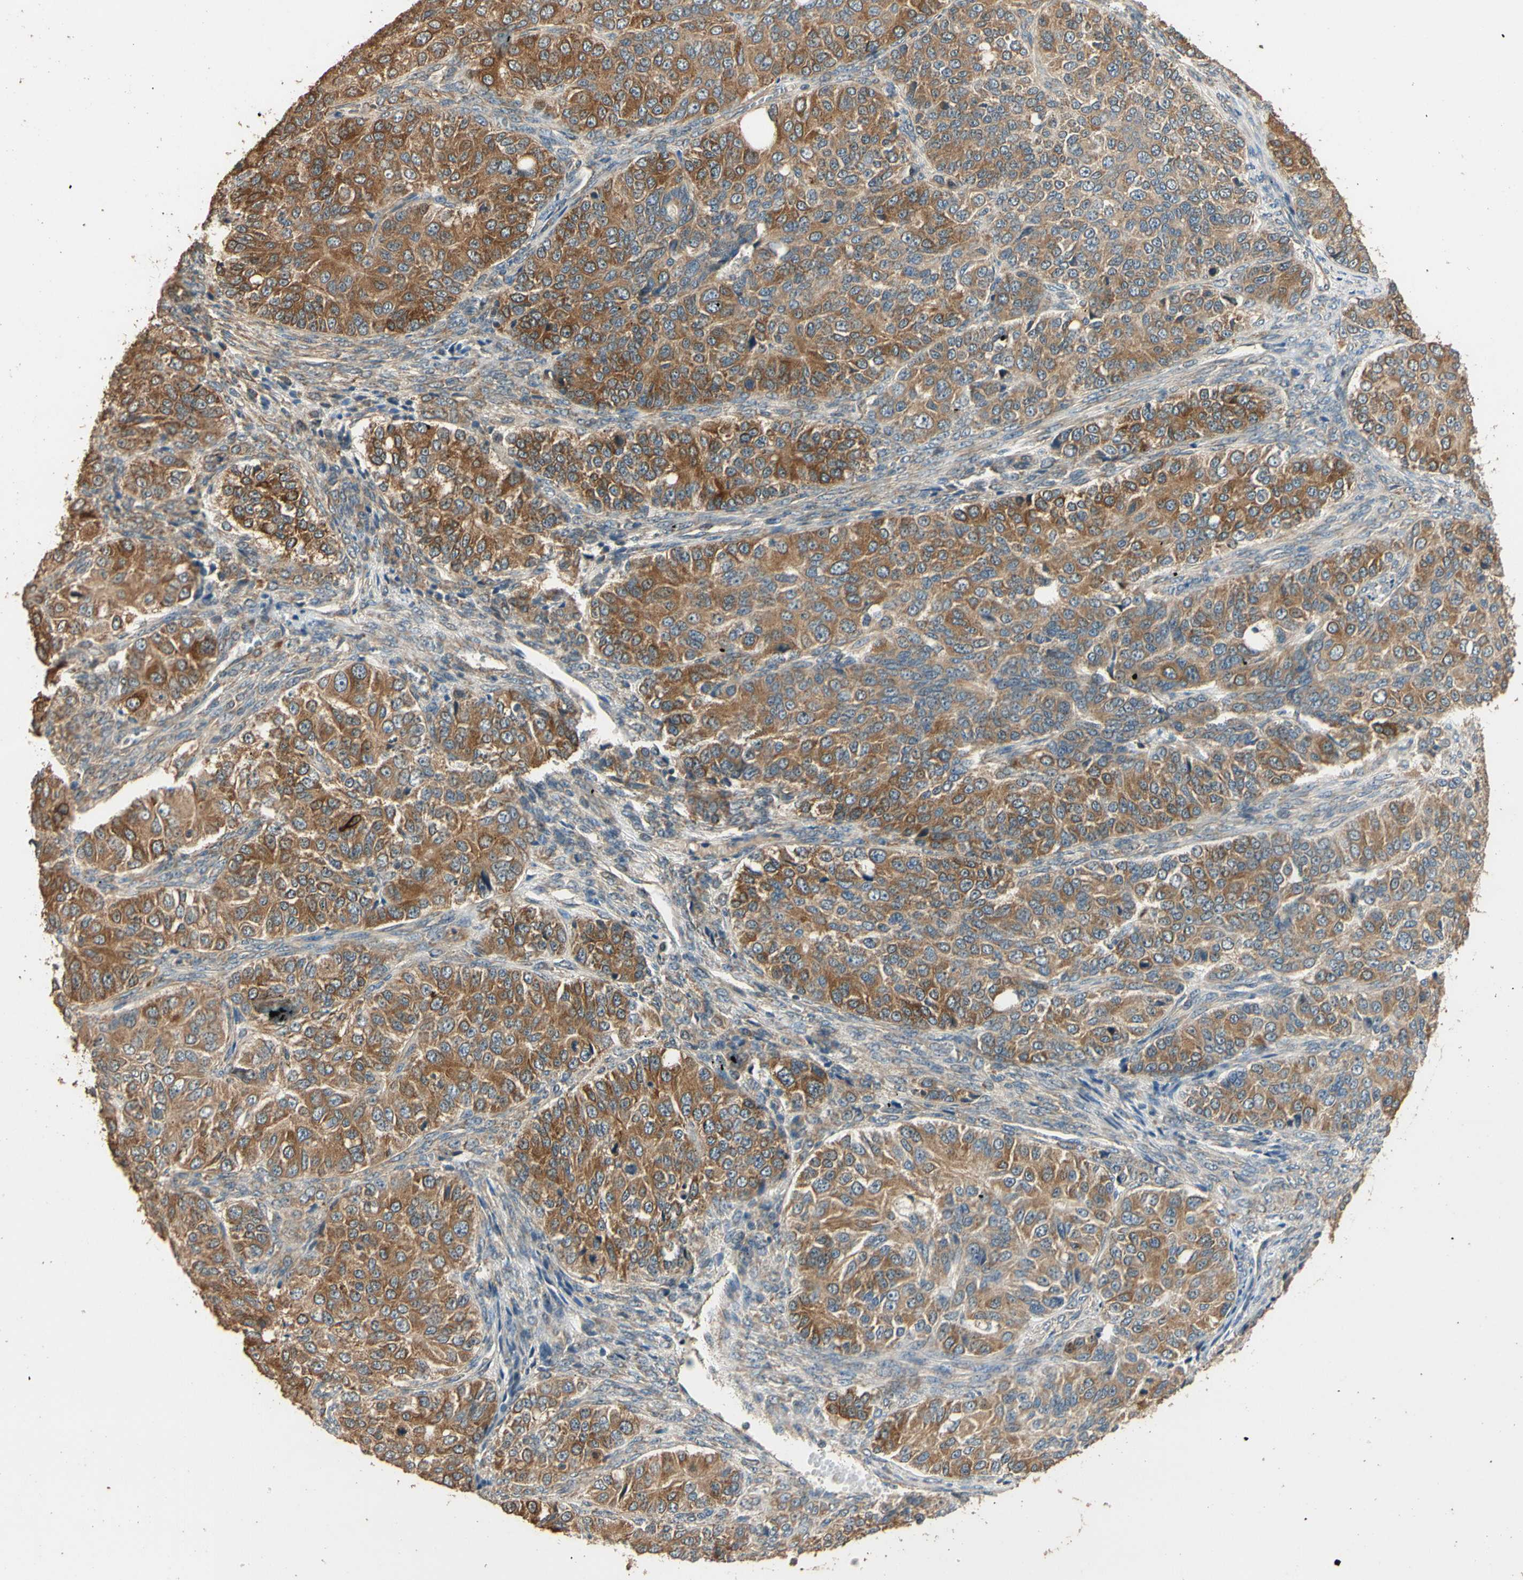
{"staining": {"intensity": "moderate", "quantity": ">75%", "location": "cytoplasmic/membranous"}, "tissue": "ovarian cancer", "cell_type": "Tumor cells", "image_type": "cancer", "snomed": [{"axis": "morphology", "description": "Carcinoma, endometroid"}, {"axis": "topography", "description": "Ovary"}], "caption": "Protein analysis of ovarian cancer (endometroid carcinoma) tissue reveals moderate cytoplasmic/membranous expression in about >75% of tumor cells. The staining is performed using DAB brown chromogen to label protein expression. The nuclei are counter-stained blue using hematoxylin.", "gene": "STX18", "patient": {"sex": "female", "age": 51}}